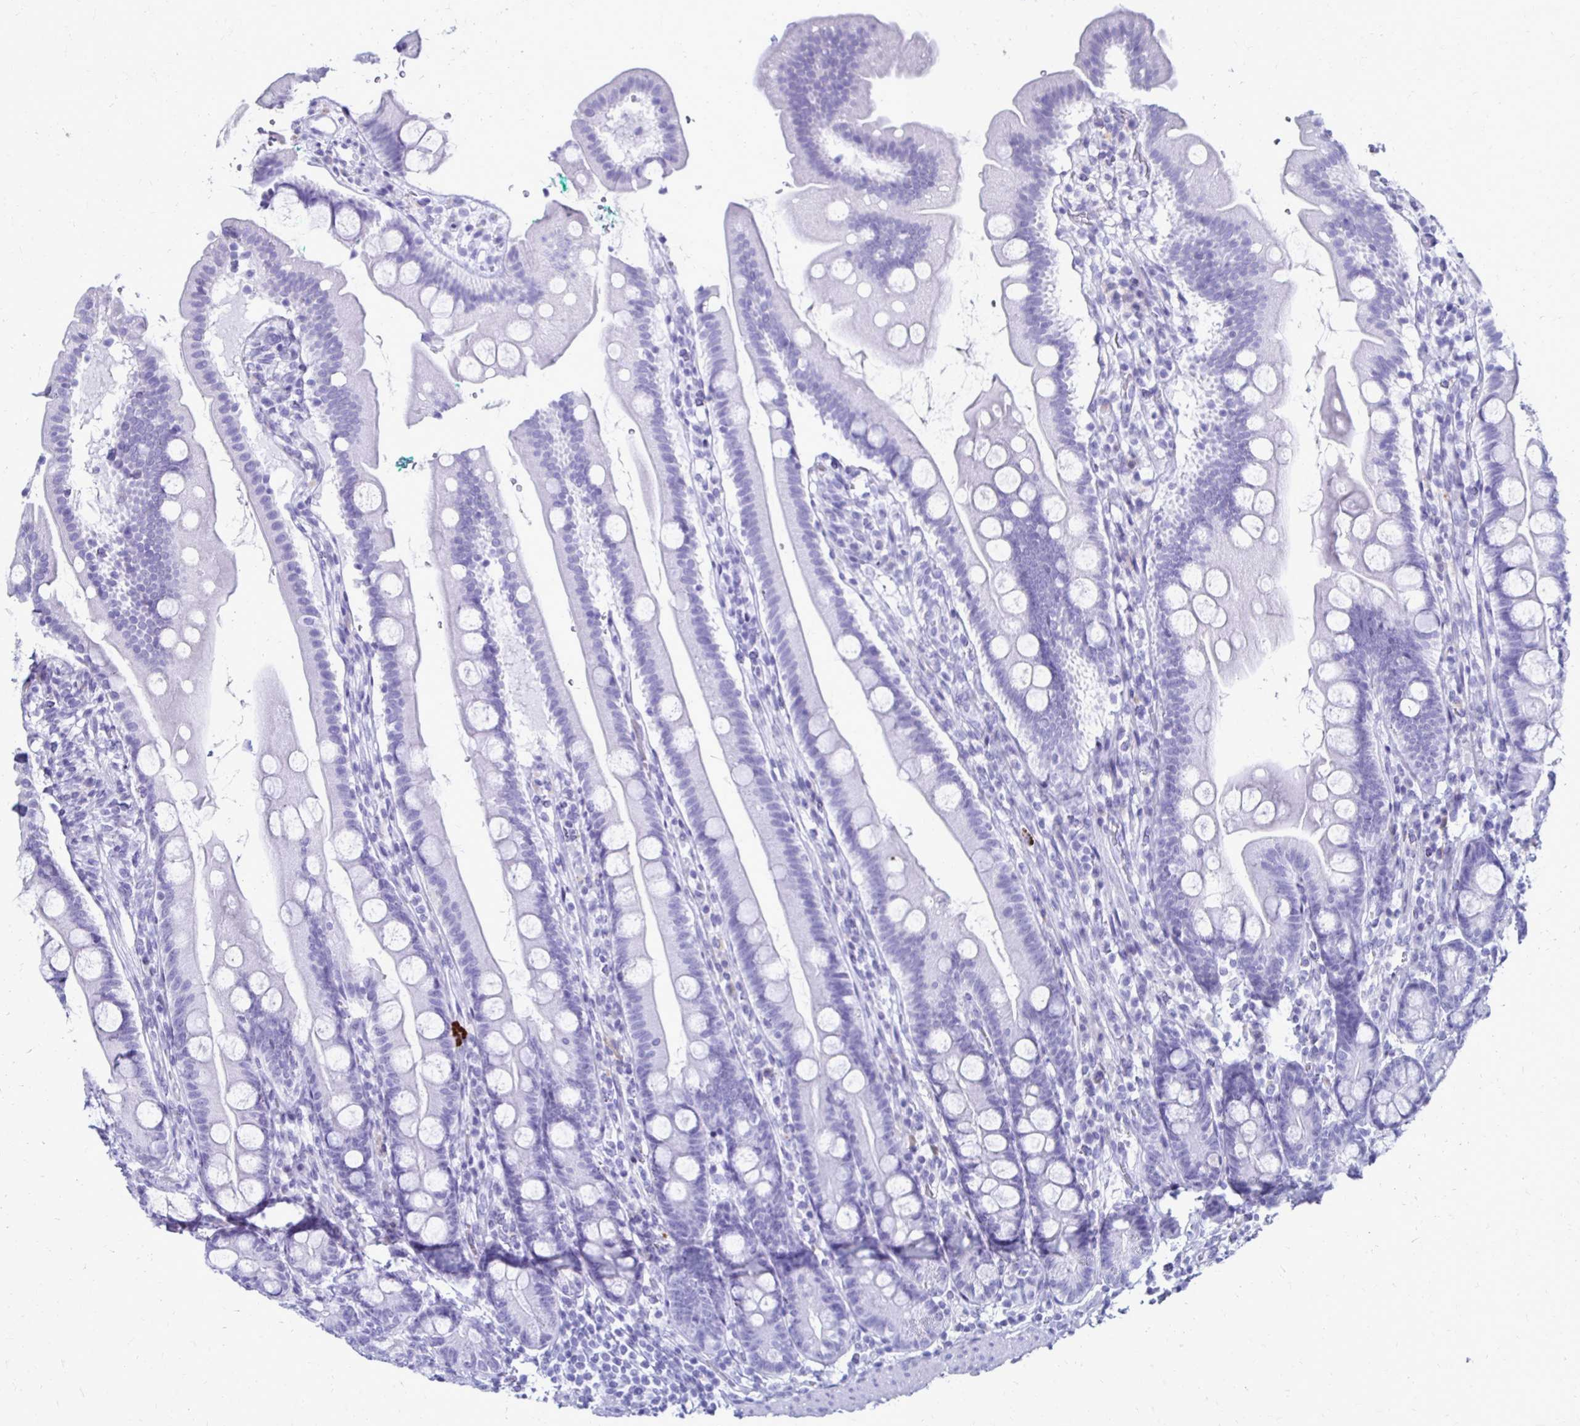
{"staining": {"intensity": "negative", "quantity": "none", "location": "none"}, "tissue": "duodenum", "cell_type": "Glandular cells", "image_type": "normal", "snomed": [{"axis": "morphology", "description": "Normal tissue, NOS"}, {"axis": "topography", "description": "Duodenum"}], "caption": "IHC of normal duodenum exhibits no staining in glandular cells.", "gene": "CST5", "patient": {"sex": "female", "age": 67}}